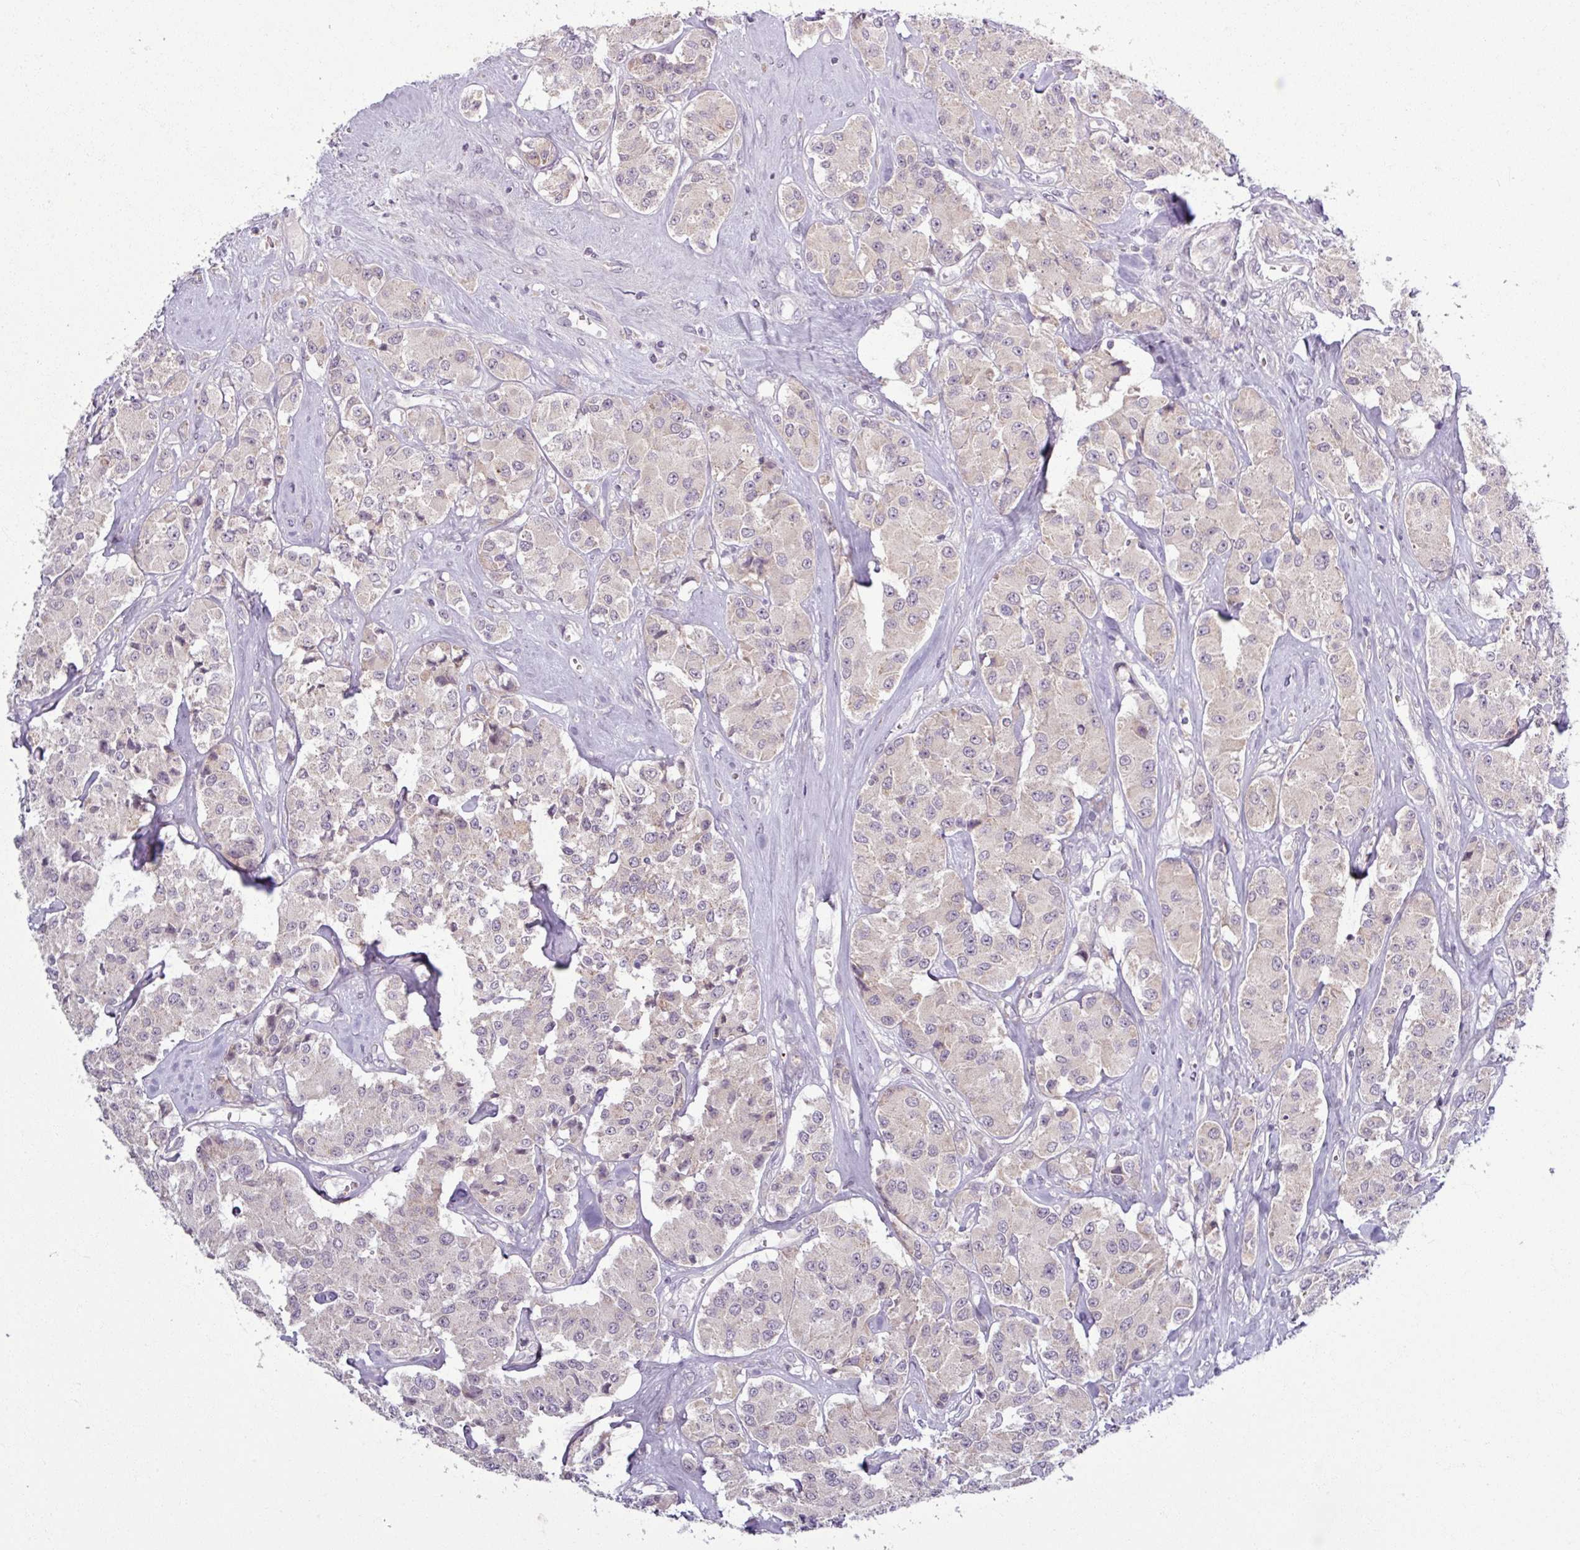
{"staining": {"intensity": "negative", "quantity": "none", "location": "none"}, "tissue": "carcinoid", "cell_type": "Tumor cells", "image_type": "cancer", "snomed": [{"axis": "morphology", "description": "Carcinoid, malignant, NOS"}, {"axis": "topography", "description": "Pancreas"}], "caption": "DAB (3,3'-diaminobenzidine) immunohistochemical staining of human carcinoid demonstrates no significant expression in tumor cells.", "gene": "OGFOD3", "patient": {"sex": "male", "age": 41}}